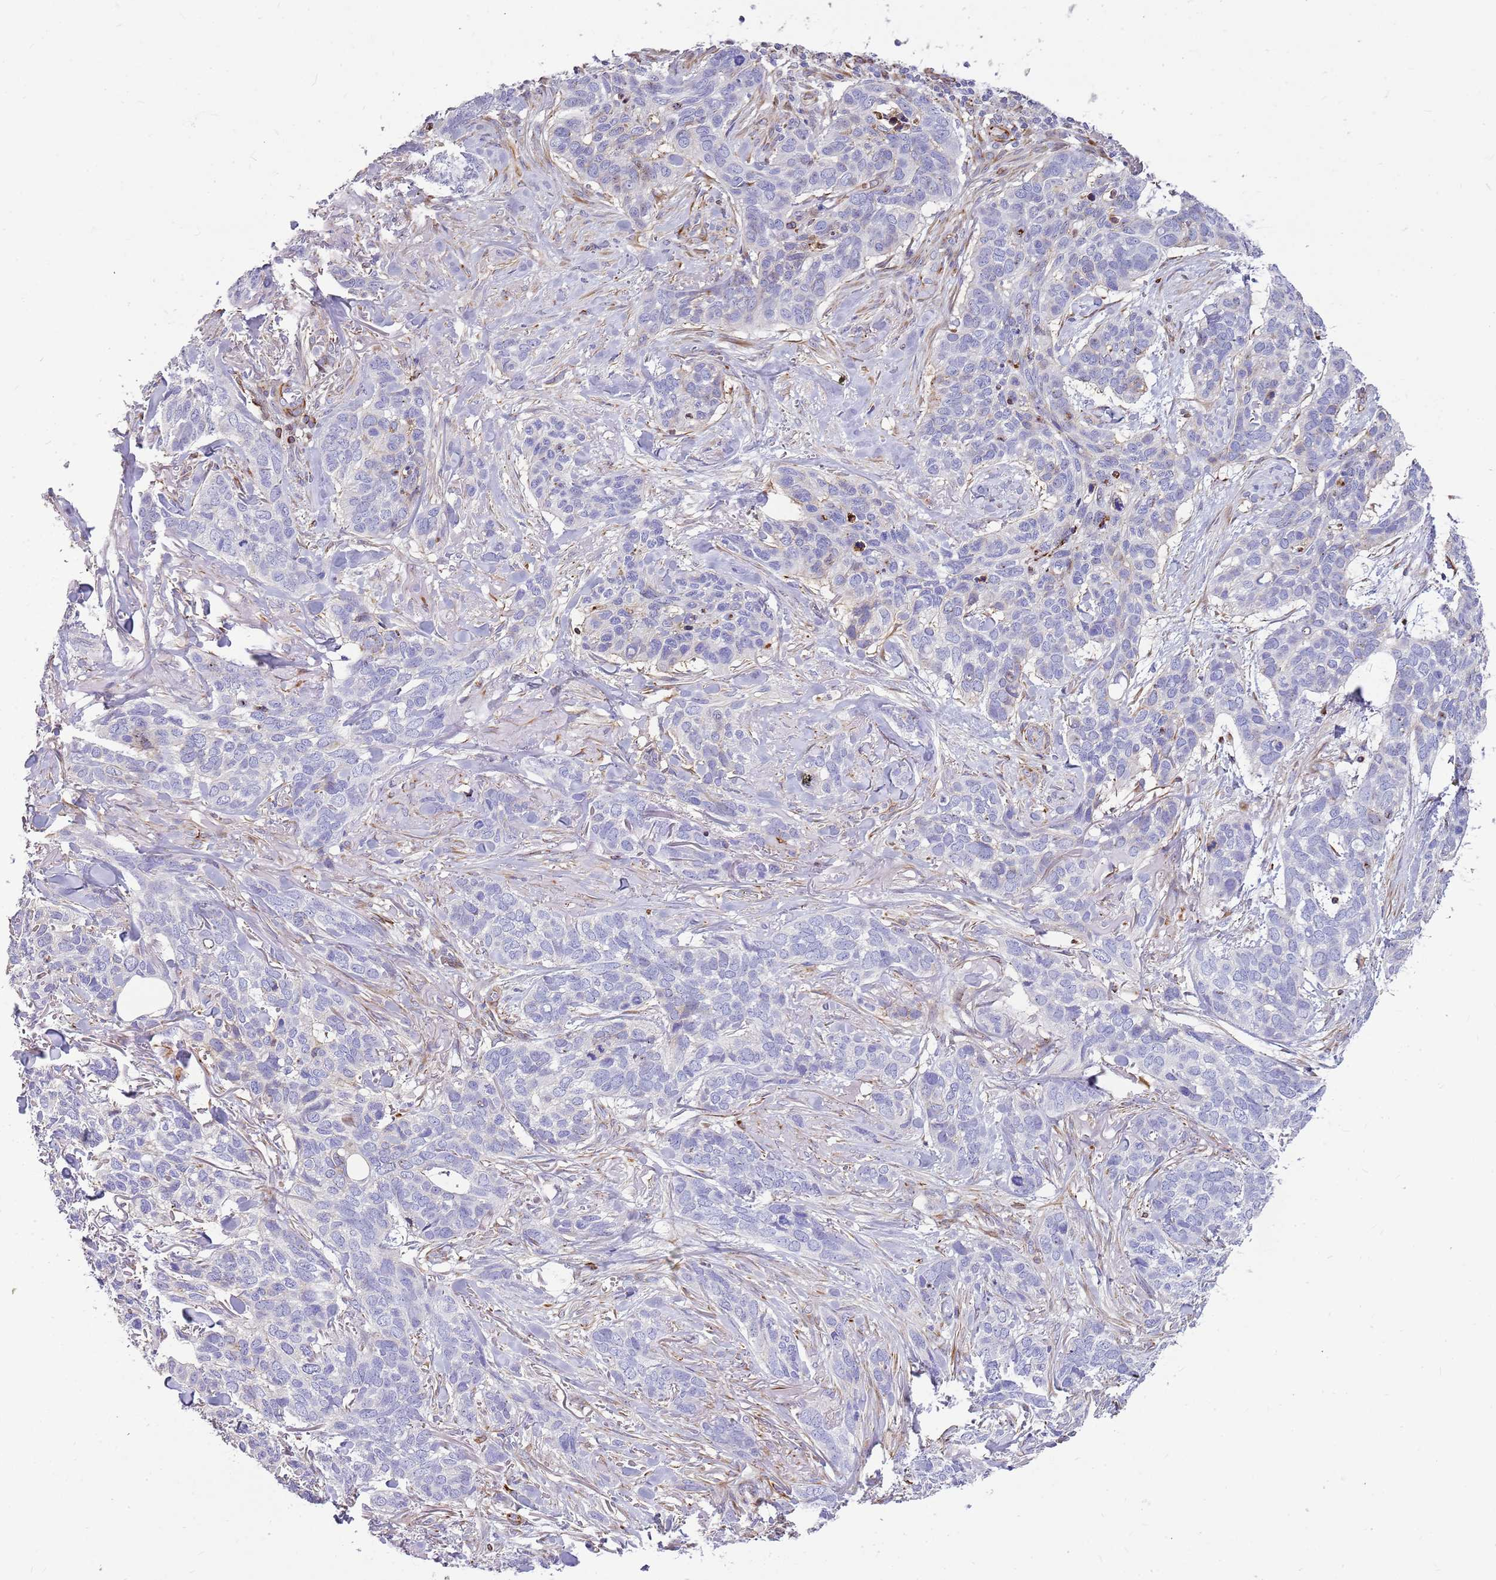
{"staining": {"intensity": "negative", "quantity": "none", "location": "none"}, "tissue": "skin cancer", "cell_type": "Tumor cells", "image_type": "cancer", "snomed": [{"axis": "morphology", "description": "Basal cell carcinoma"}, {"axis": "topography", "description": "Skin"}], "caption": "Immunohistochemistry (IHC) micrograph of skin cancer (basal cell carcinoma) stained for a protein (brown), which demonstrates no expression in tumor cells. (Brightfield microscopy of DAB (3,3'-diaminobenzidine) IHC at high magnification).", "gene": "ZDHHC1", "patient": {"sex": "male", "age": 86}}